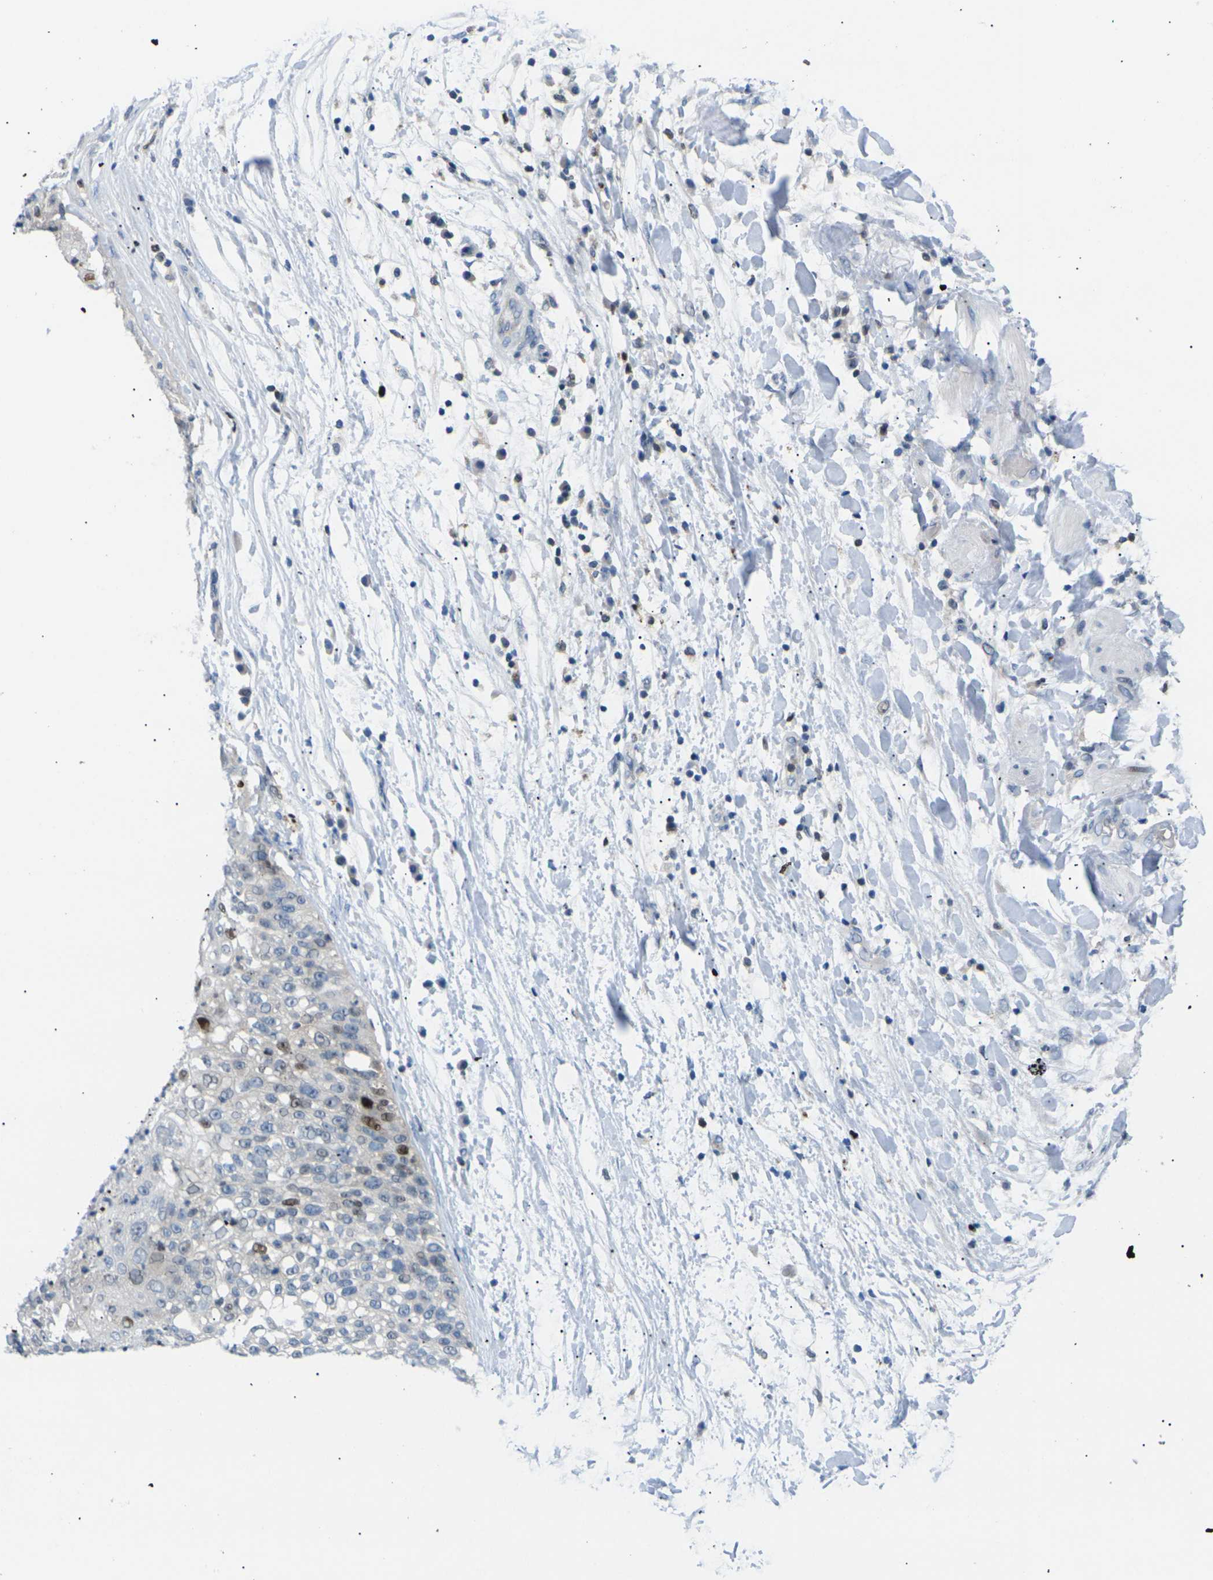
{"staining": {"intensity": "moderate", "quantity": "<25%", "location": "nuclear"}, "tissue": "lung cancer", "cell_type": "Tumor cells", "image_type": "cancer", "snomed": [{"axis": "morphology", "description": "Inflammation, NOS"}, {"axis": "morphology", "description": "Squamous cell carcinoma, NOS"}, {"axis": "topography", "description": "Lymph node"}, {"axis": "topography", "description": "Soft tissue"}, {"axis": "topography", "description": "Lung"}], "caption": "Squamous cell carcinoma (lung) stained with a protein marker reveals moderate staining in tumor cells.", "gene": "RPS6KA3", "patient": {"sex": "male", "age": 66}}